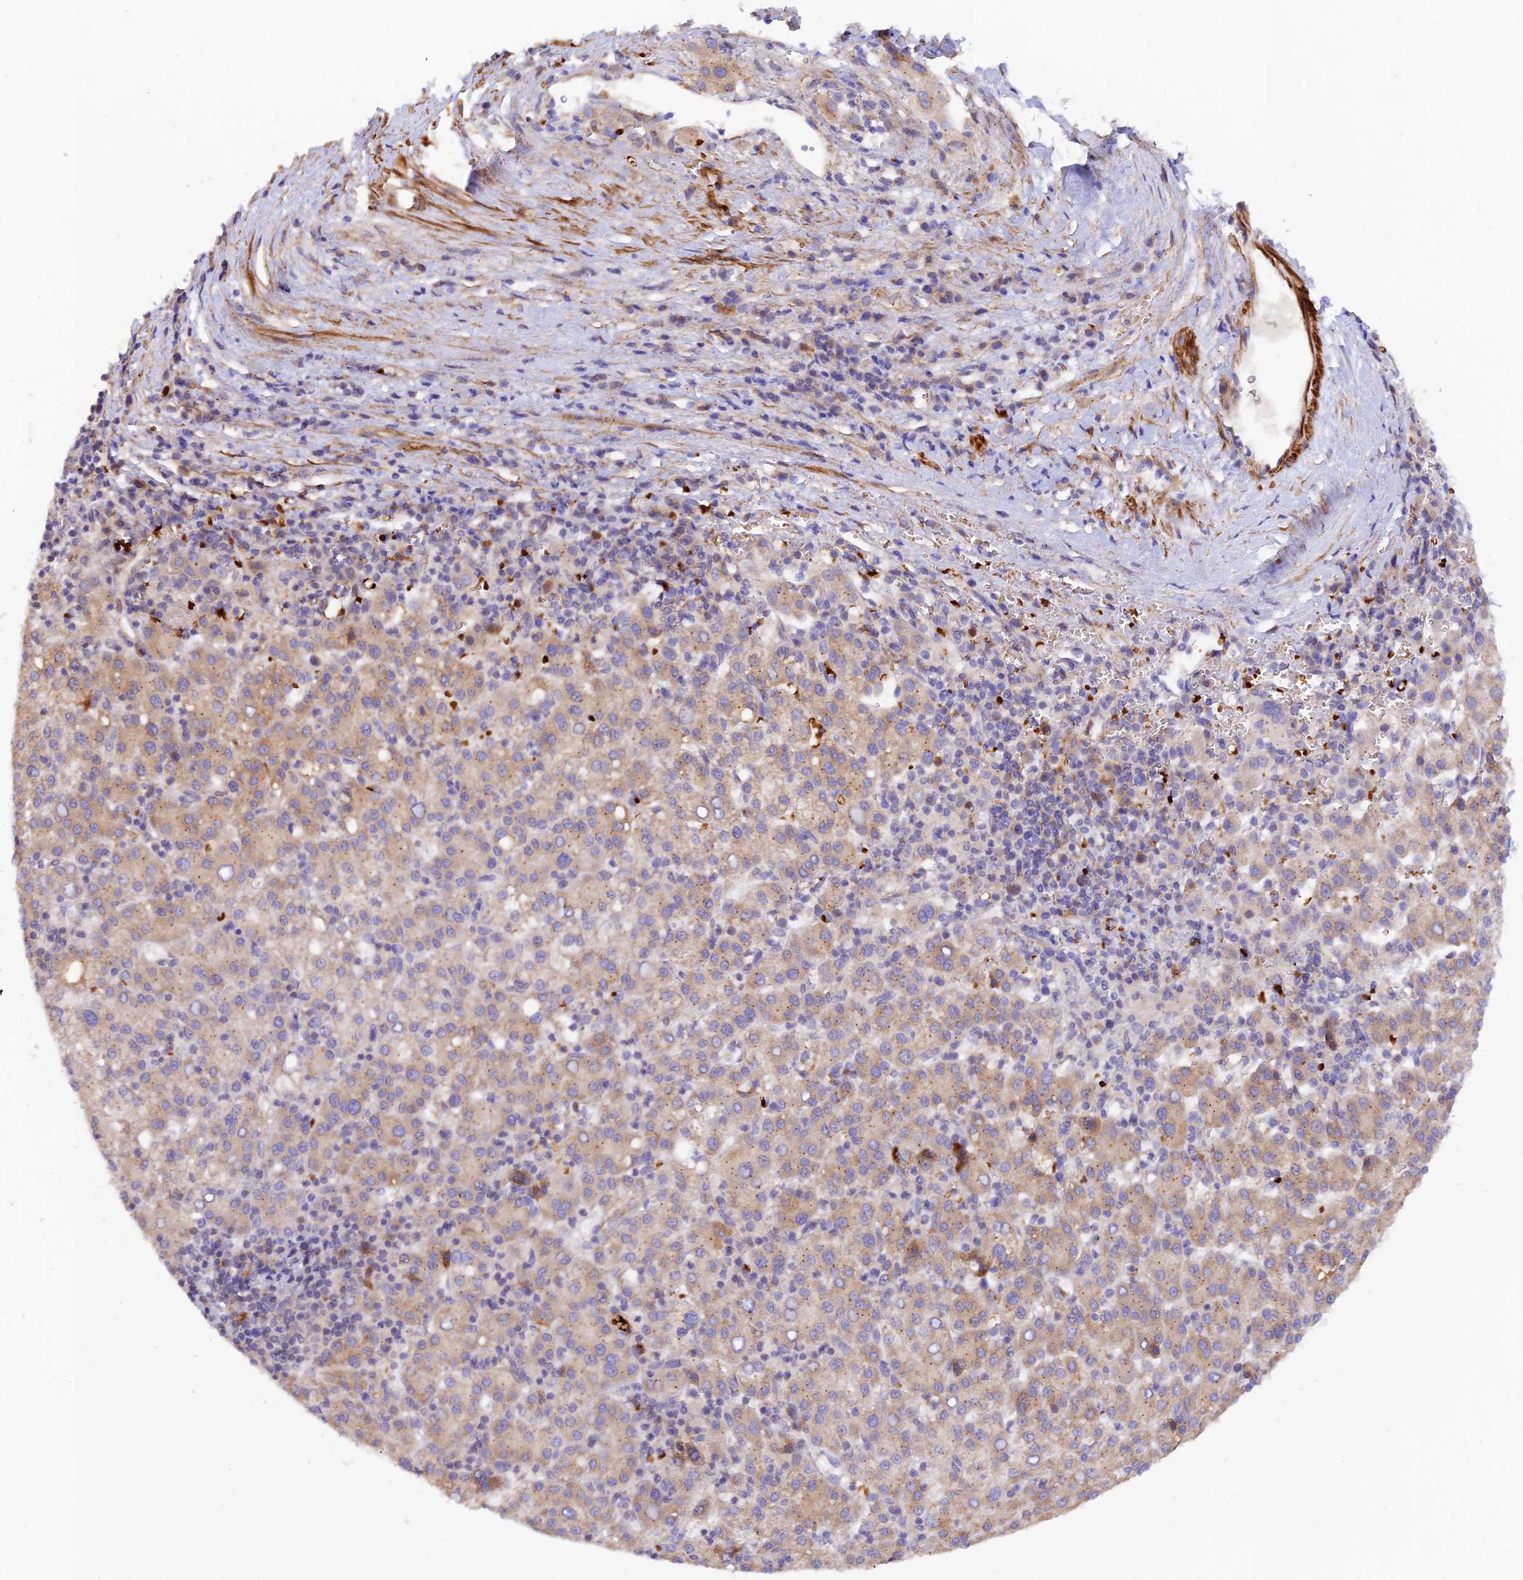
{"staining": {"intensity": "weak", "quantity": "25%-75%", "location": "cytoplasmic/membranous"}, "tissue": "liver cancer", "cell_type": "Tumor cells", "image_type": "cancer", "snomed": [{"axis": "morphology", "description": "Carcinoma, Hepatocellular, NOS"}, {"axis": "topography", "description": "Liver"}], "caption": "DAB immunohistochemical staining of human liver cancer exhibits weak cytoplasmic/membranous protein positivity in about 25%-75% of tumor cells. The staining was performed using DAB (3,3'-diaminobenzidine), with brown indicating positive protein expression. Nuclei are stained blue with hematoxylin.", "gene": "WDFY4", "patient": {"sex": "female", "age": 58}}